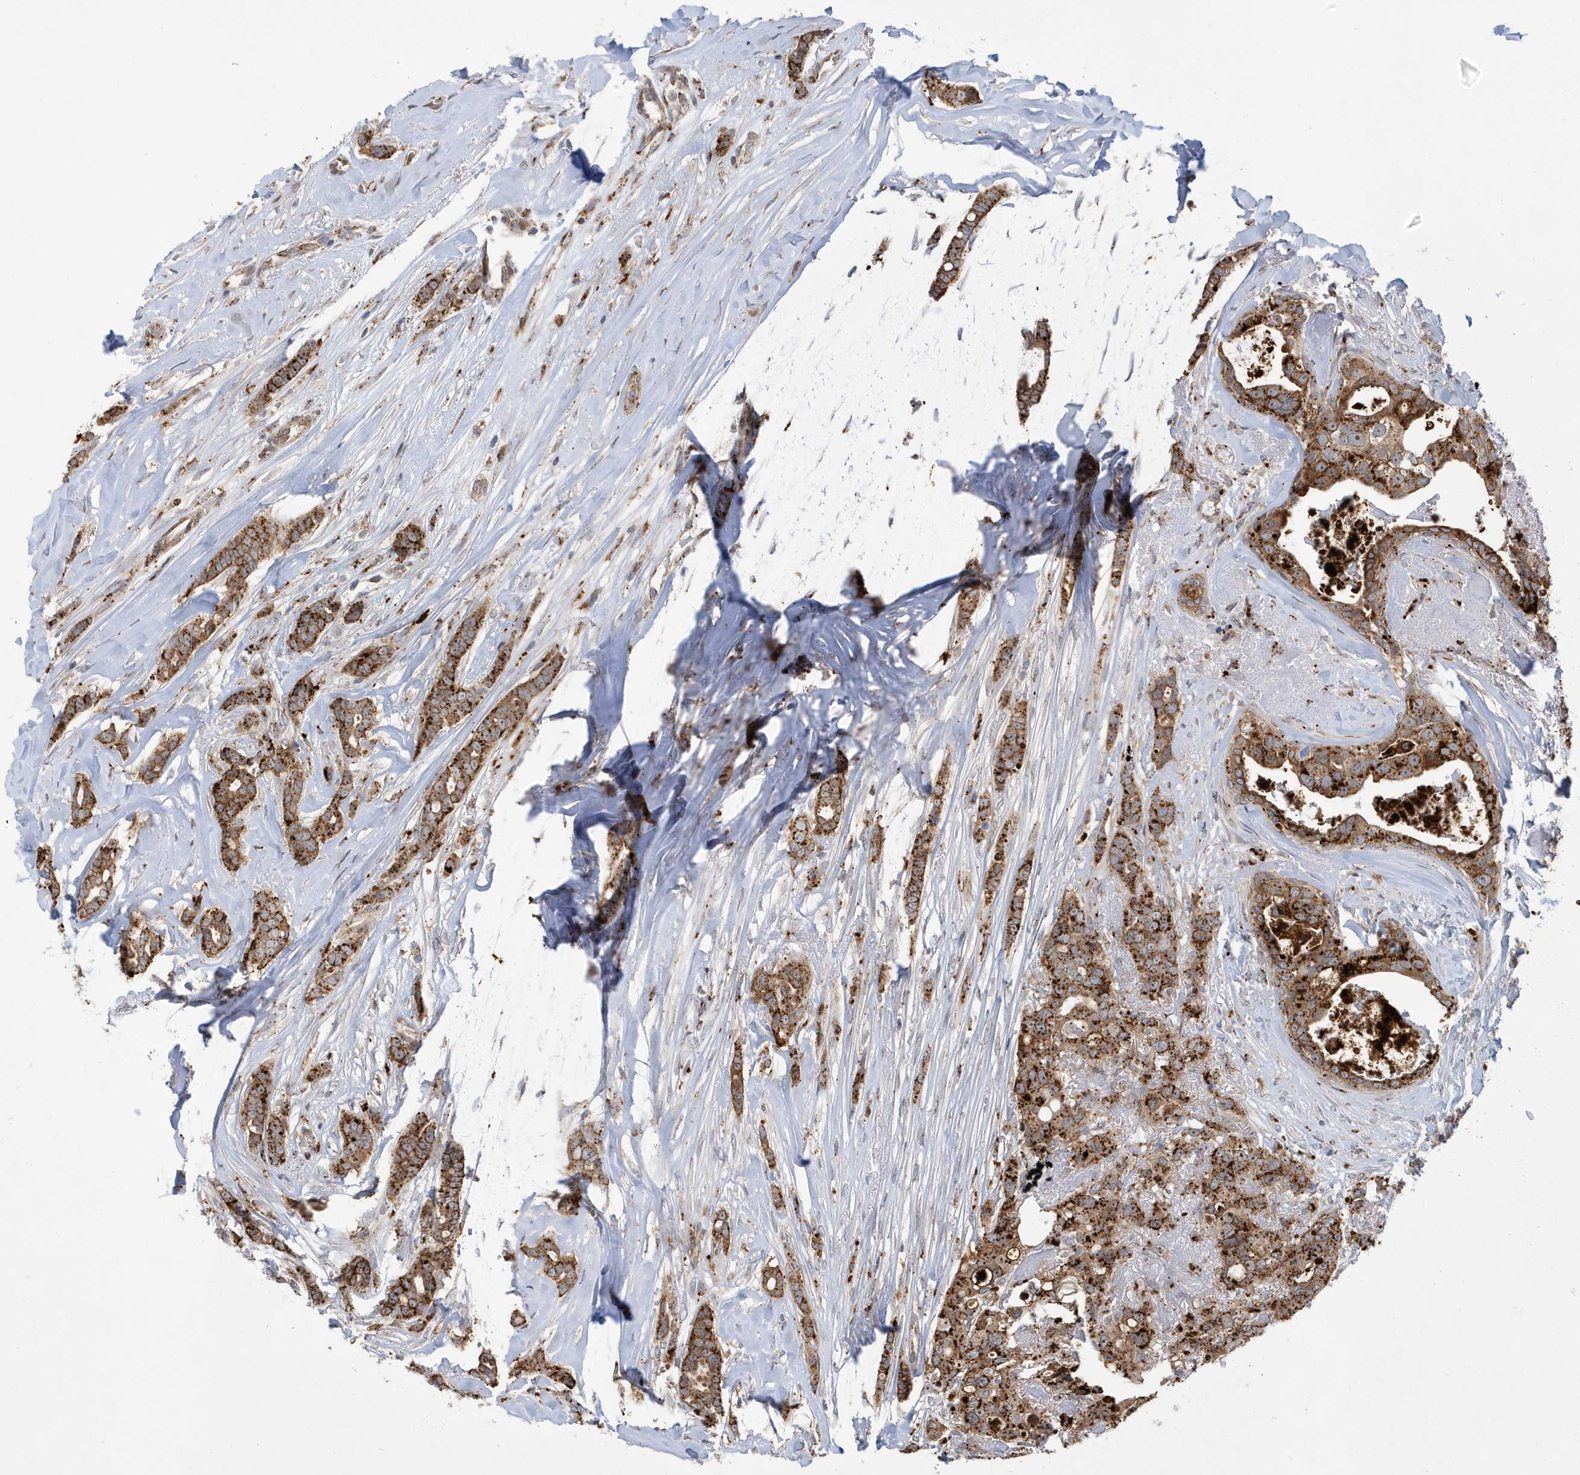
{"staining": {"intensity": "strong", "quantity": ">75%", "location": "cytoplasmic/membranous"}, "tissue": "breast cancer", "cell_type": "Tumor cells", "image_type": "cancer", "snomed": [{"axis": "morphology", "description": "Lobular carcinoma"}, {"axis": "topography", "description": "Breast"}], "caption": "Immunohistochemistry (IHC) staining of breast cancer, which exhibits high levels of strong cytoplasmic/membranous expression in about >75% of tumor cells indicating strong cytoplasmic/membranous protein expression. The staining was performed using DAB (brown) for protein detection and nuclei were counterstained in hematoxylin (blue).", "gene": "ZNF507", "patient": {"sex": "female", "age": 51}}